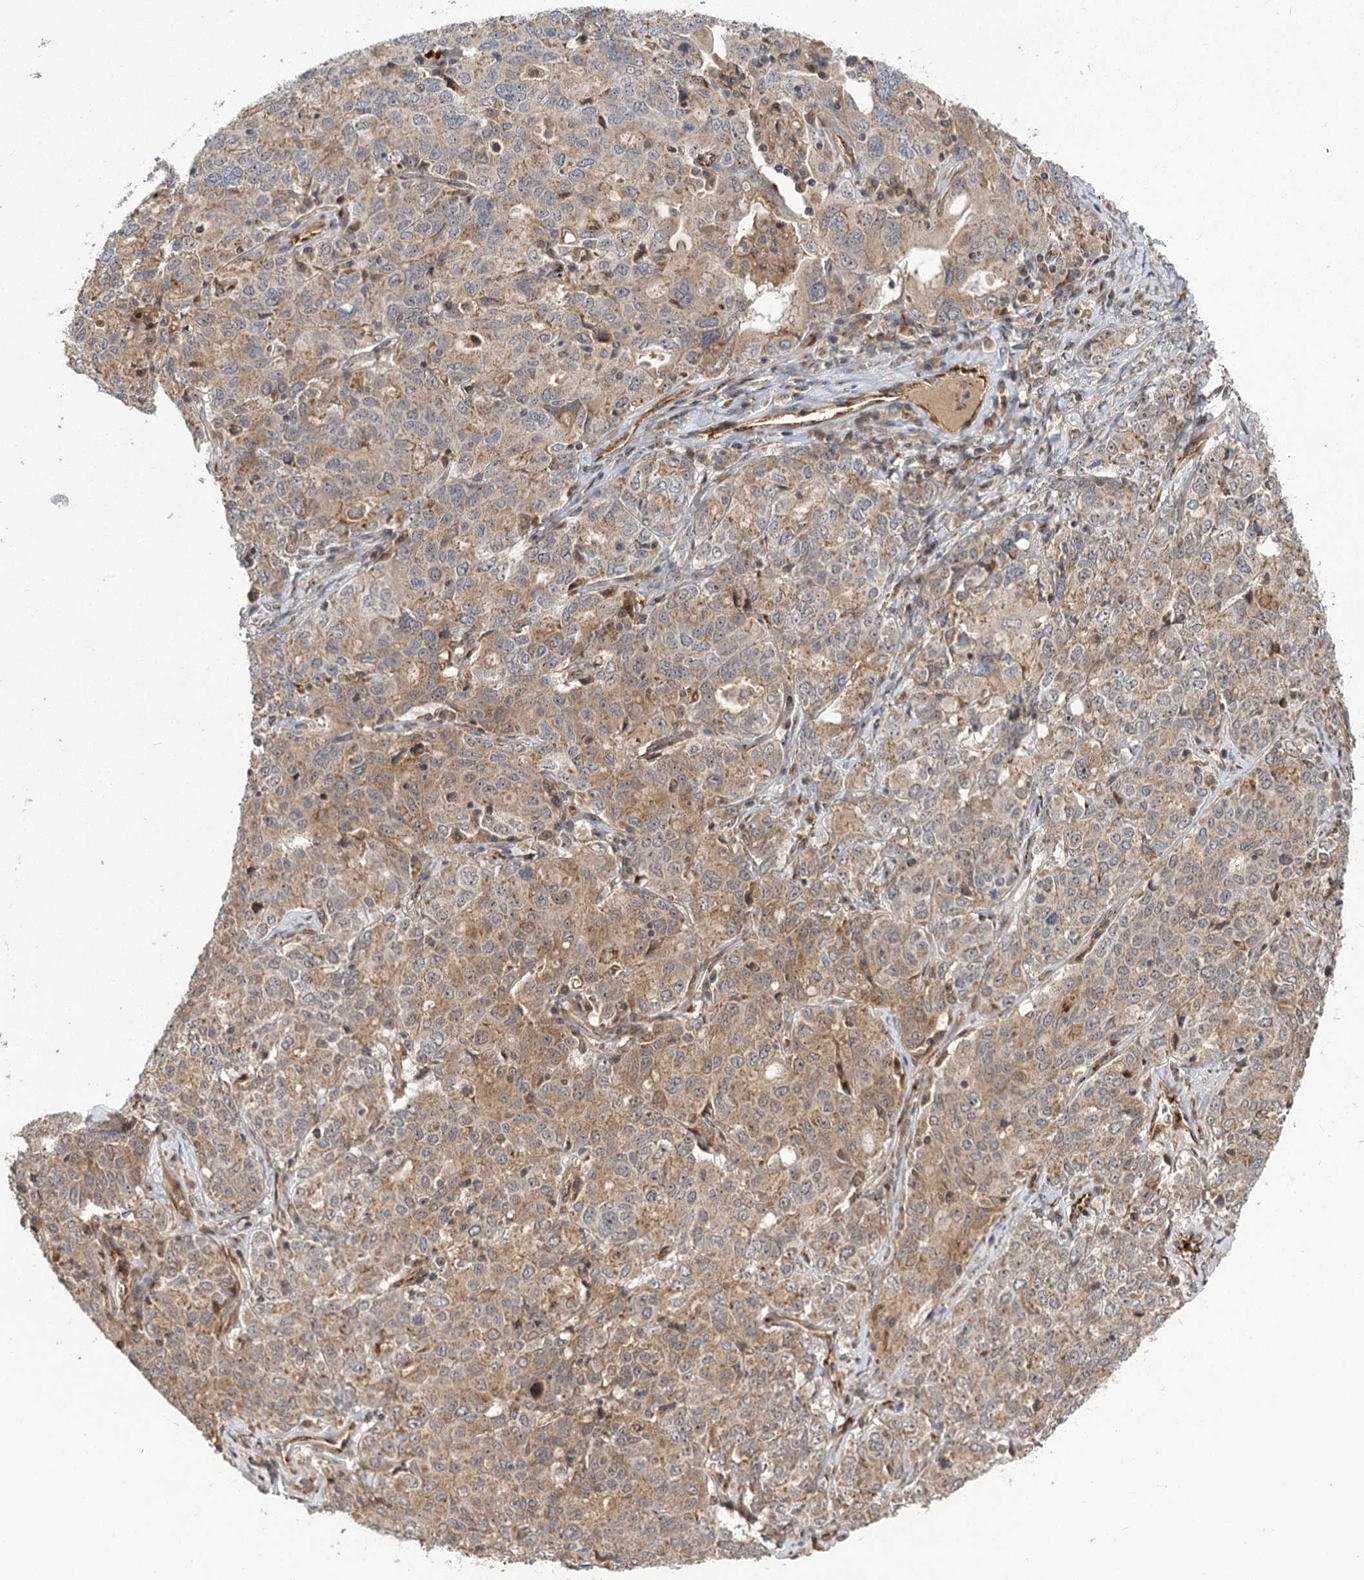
{"staining": {"intensity": "moderate", "quantity": "25%-75%", "location": "cytoplasmic/membranous"}, "tissue": "ovarian cancer", "cell_type": "Tumor cells", "image_type": "cancer", "snomed": [{"axis": "morphology", "description": "Carcinoma, endometroid"}, {"axis": "topography", "description": "Ovary"}], "caption": "The histopathology image displays staining of endometroid carcinoma (ovarian), revealing moderate cytoplasmic/membranous protein expression (brown color) within tumor cells.", "gene": "CARD19", "patient": {"sex": "female", "age": 62}}